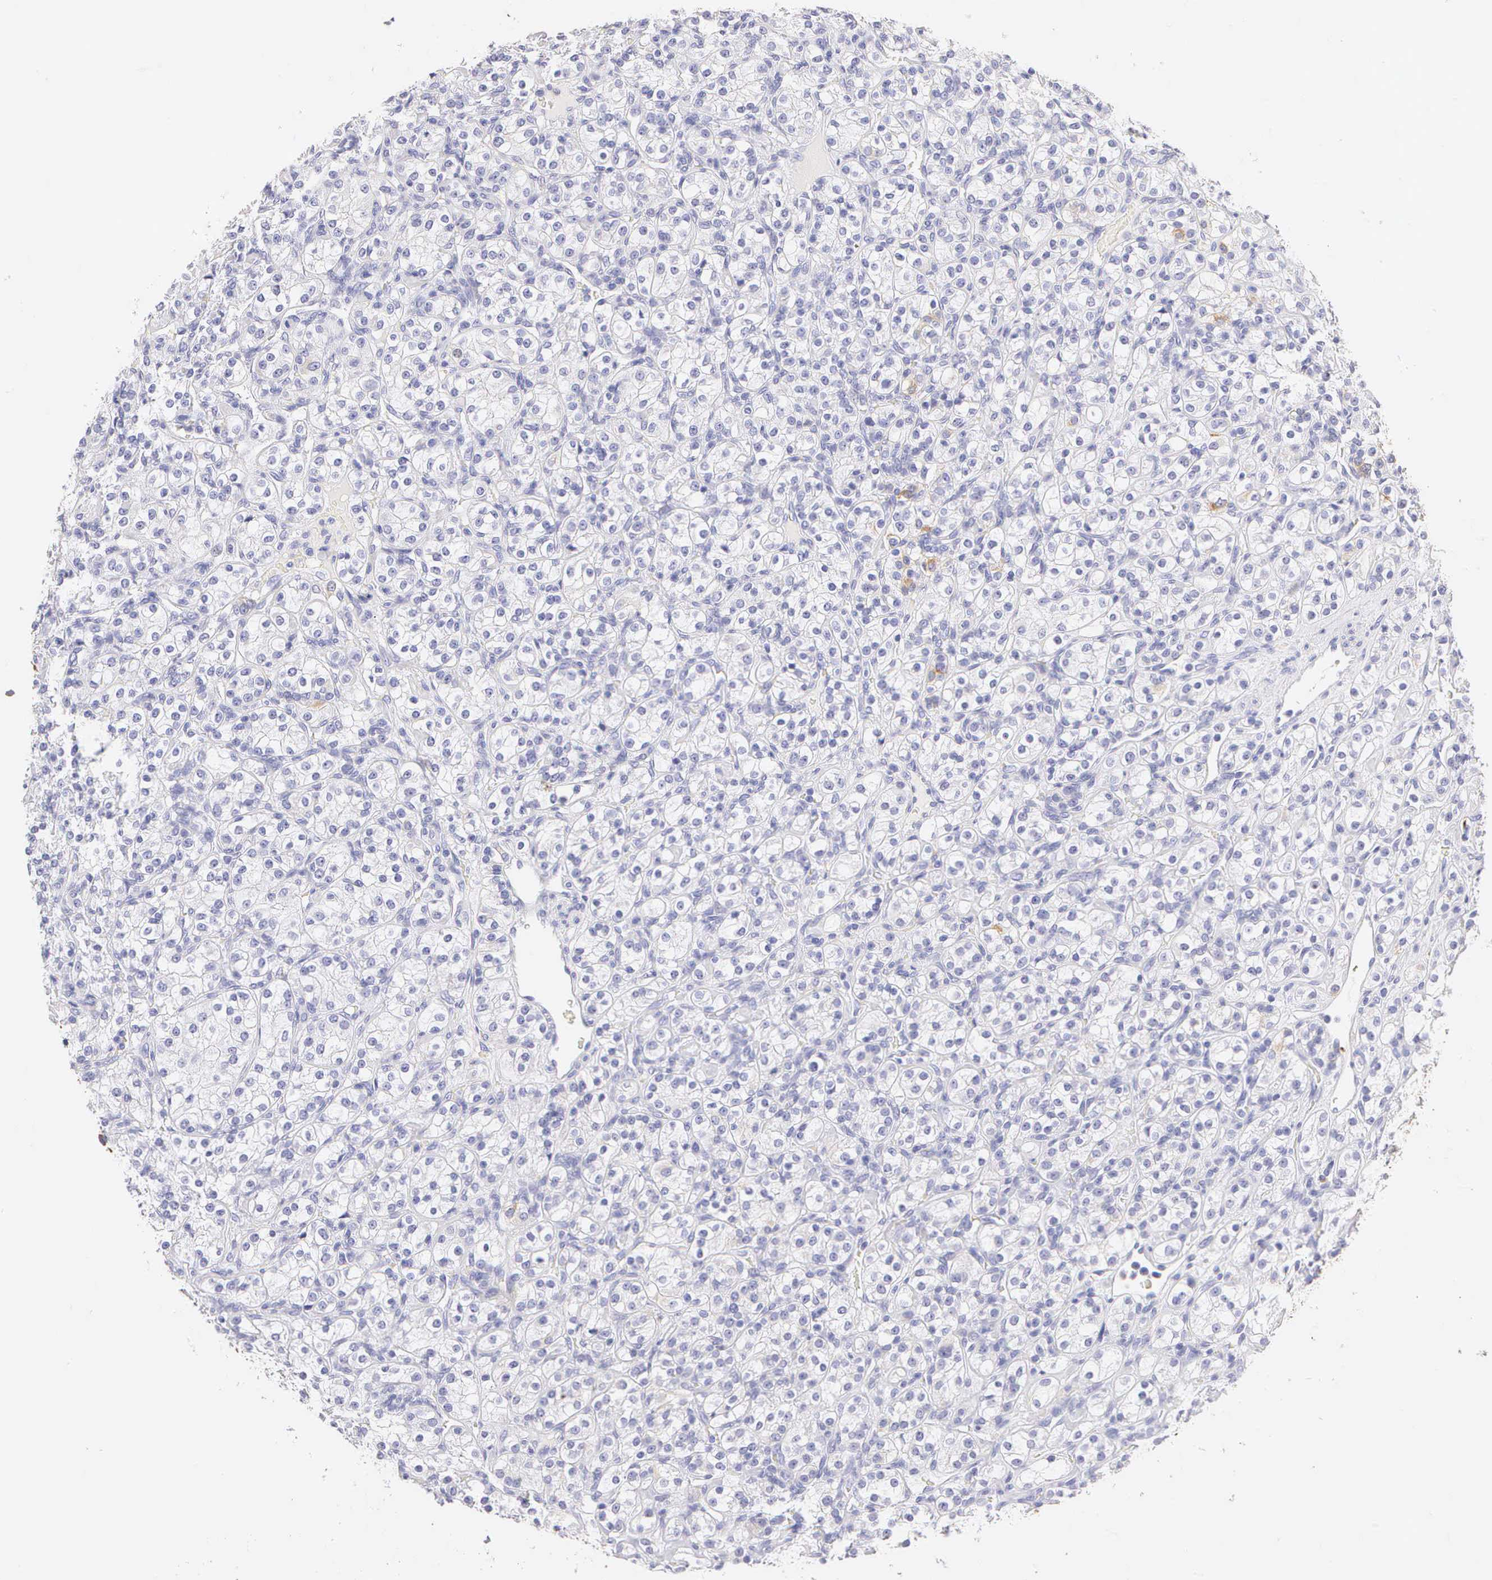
{"staining": {"intensity": "negative", "quantity": "none", "location": "none"}, "tissue": "renal cancer", "cell_type": "Tumor cells", "image_type": "cancer", "snomed": [{"axis": "morphology", "description": "Adenocarcinoma, NOS"}, {"axis": "topography", "description": "Kidney"}], "caption": "Adenocarcinoma (renal) stained for a protein using IHC displays no positivity tumor cells.", "gene": "KRT17", "patient": {"sex": "male", "age": 77}}